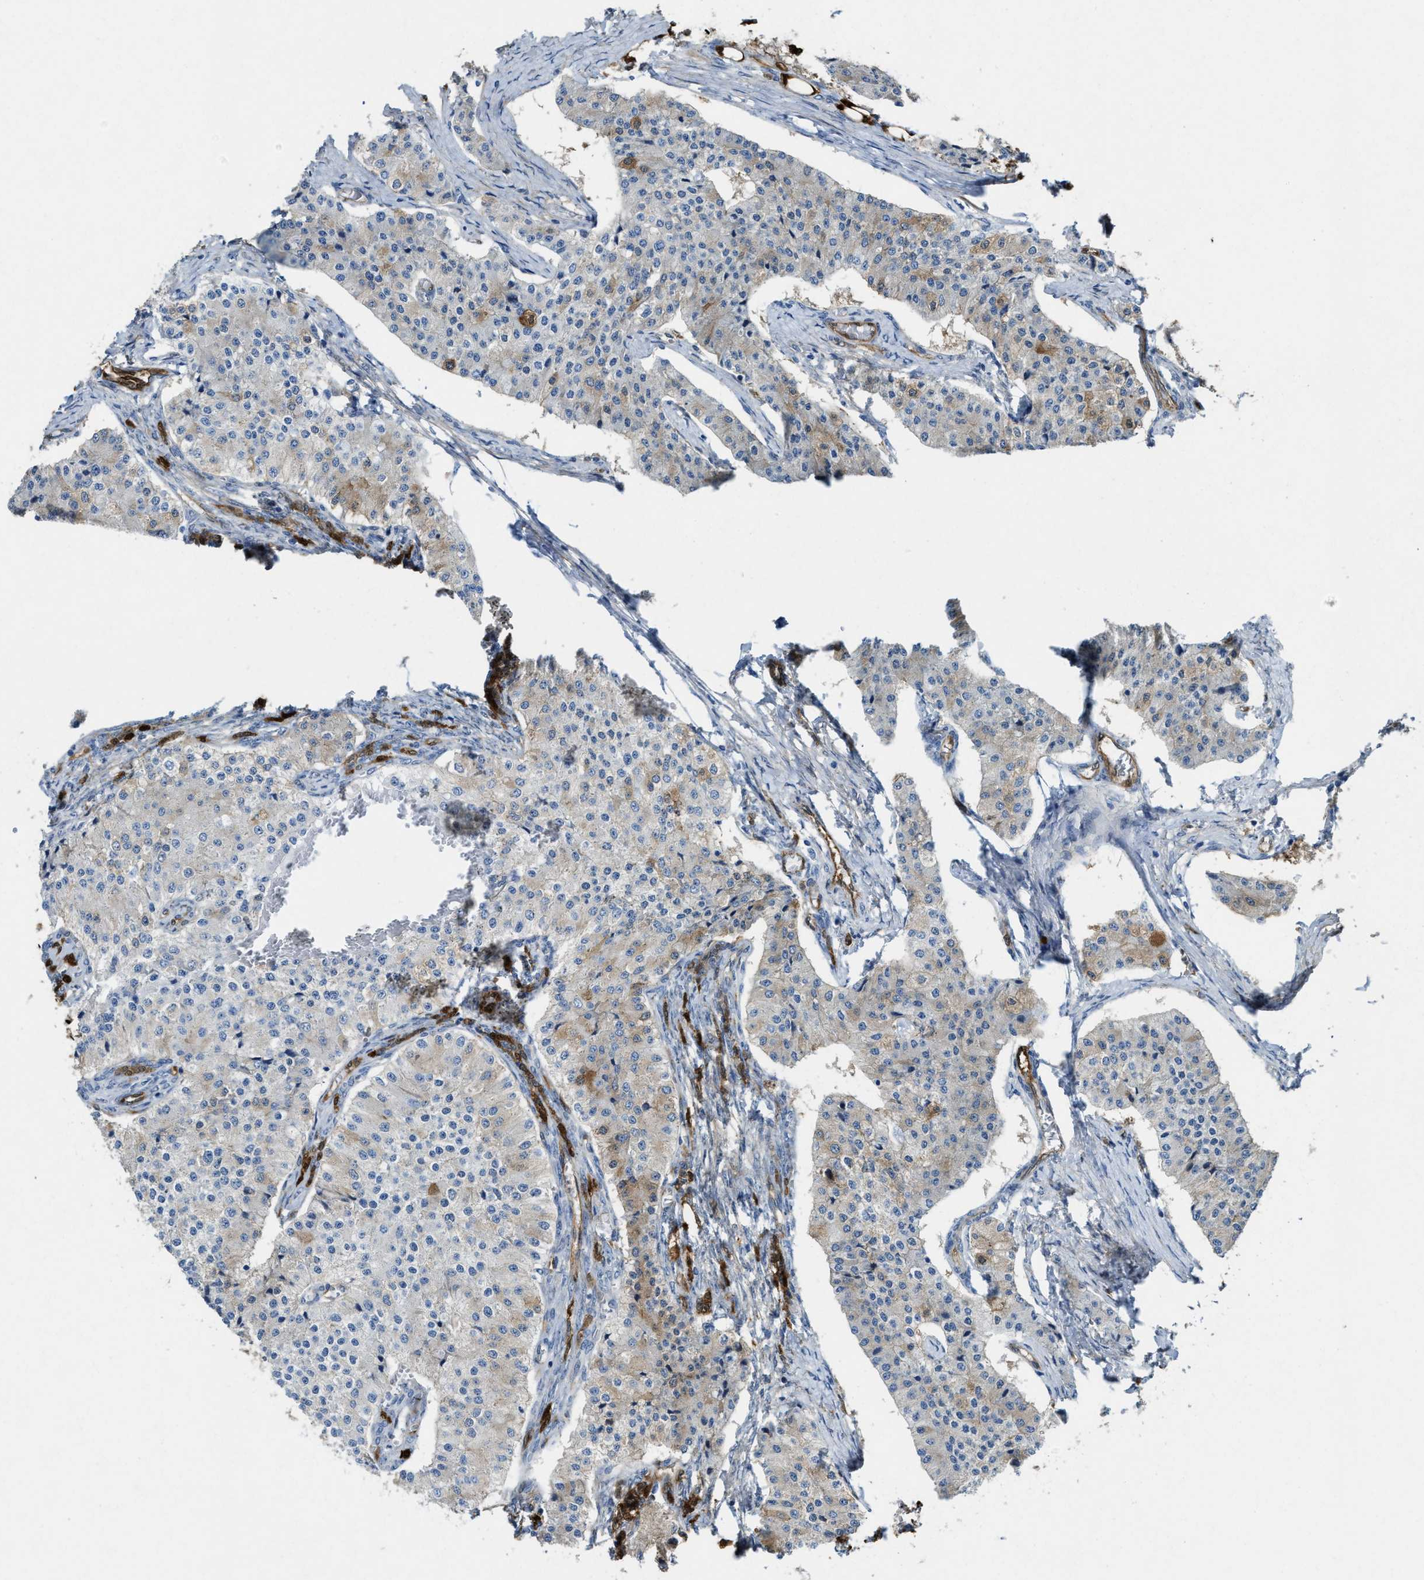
{"staining": {"intensity": "weak", "quantity": "<25%", "location": "cytoplasmic/membranous"}, "tissue": "carcinoid", "cell_type": "Tumor cells", "image_type": "cancer", "snomed": [{"axis": "morphology", "description": "Carcinoid, malignant, NOS"}, {"axis": "topography", "description": "Colon"}], "caption": "Immunohistochemistry of human malignant carcinoid shows no expression in tumor cells.", "gene": "ASS1", "patient": {"sex": "female", "age": 52}}